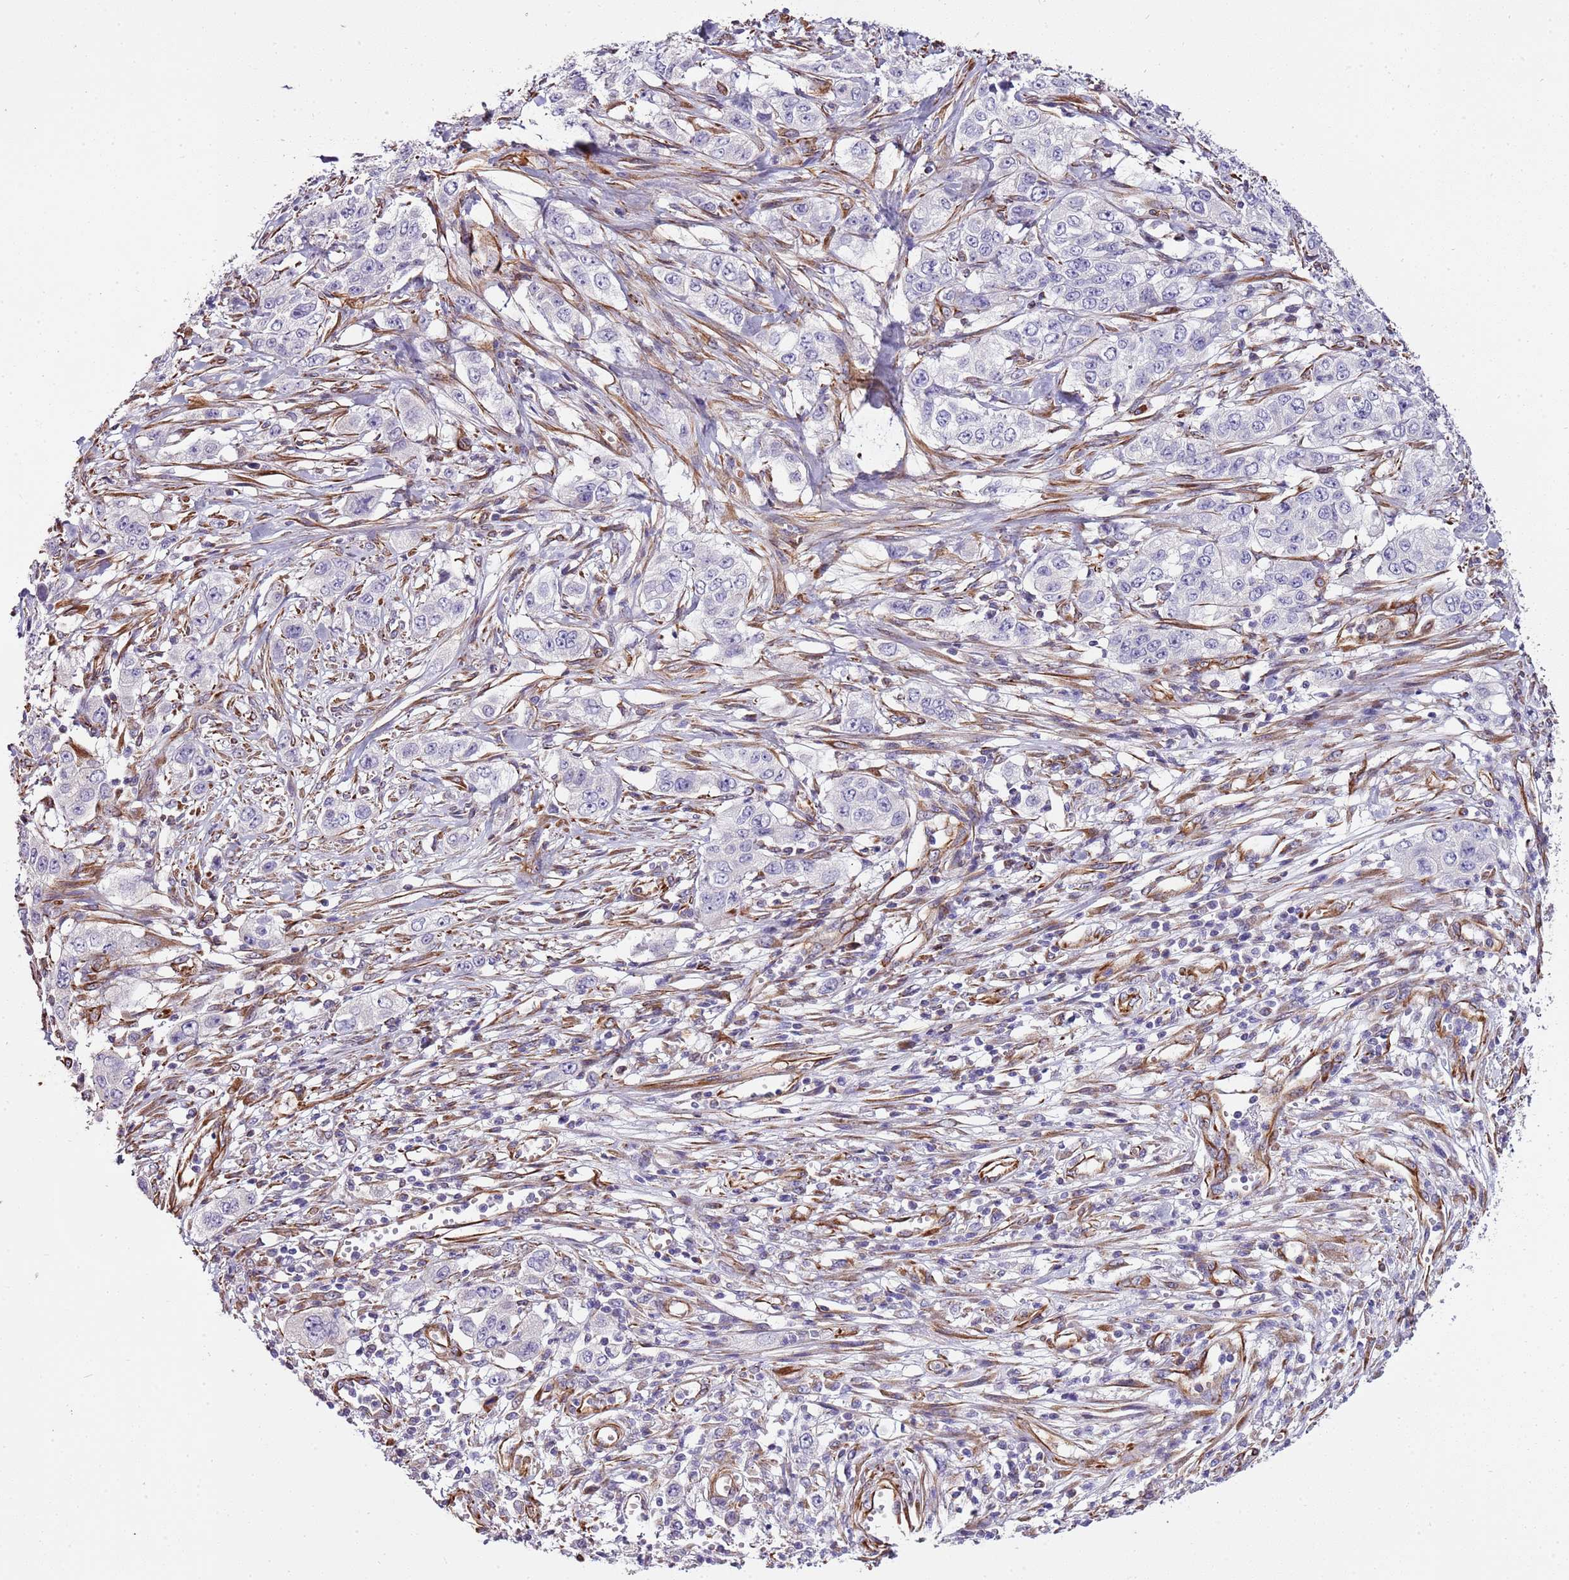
{"staining": {"intensity": "negative", "quantity": "none", "location": "none"}, "tissue": "stomach cancer", "cell_type": "Tumor cells", "image_type": "cancer", "snomed": [{"axis": "morphology", "description": "Adenocarcinoma, NOS"}, {"axis": "topography", "description": "Stomach, upper"}], "caption": "The histopathology image demonstrates no staining of tumor cells in adenocarcinoma (stomach).", "gene": "ZNF786", "patient": {"sex": "male", "age": 62}}